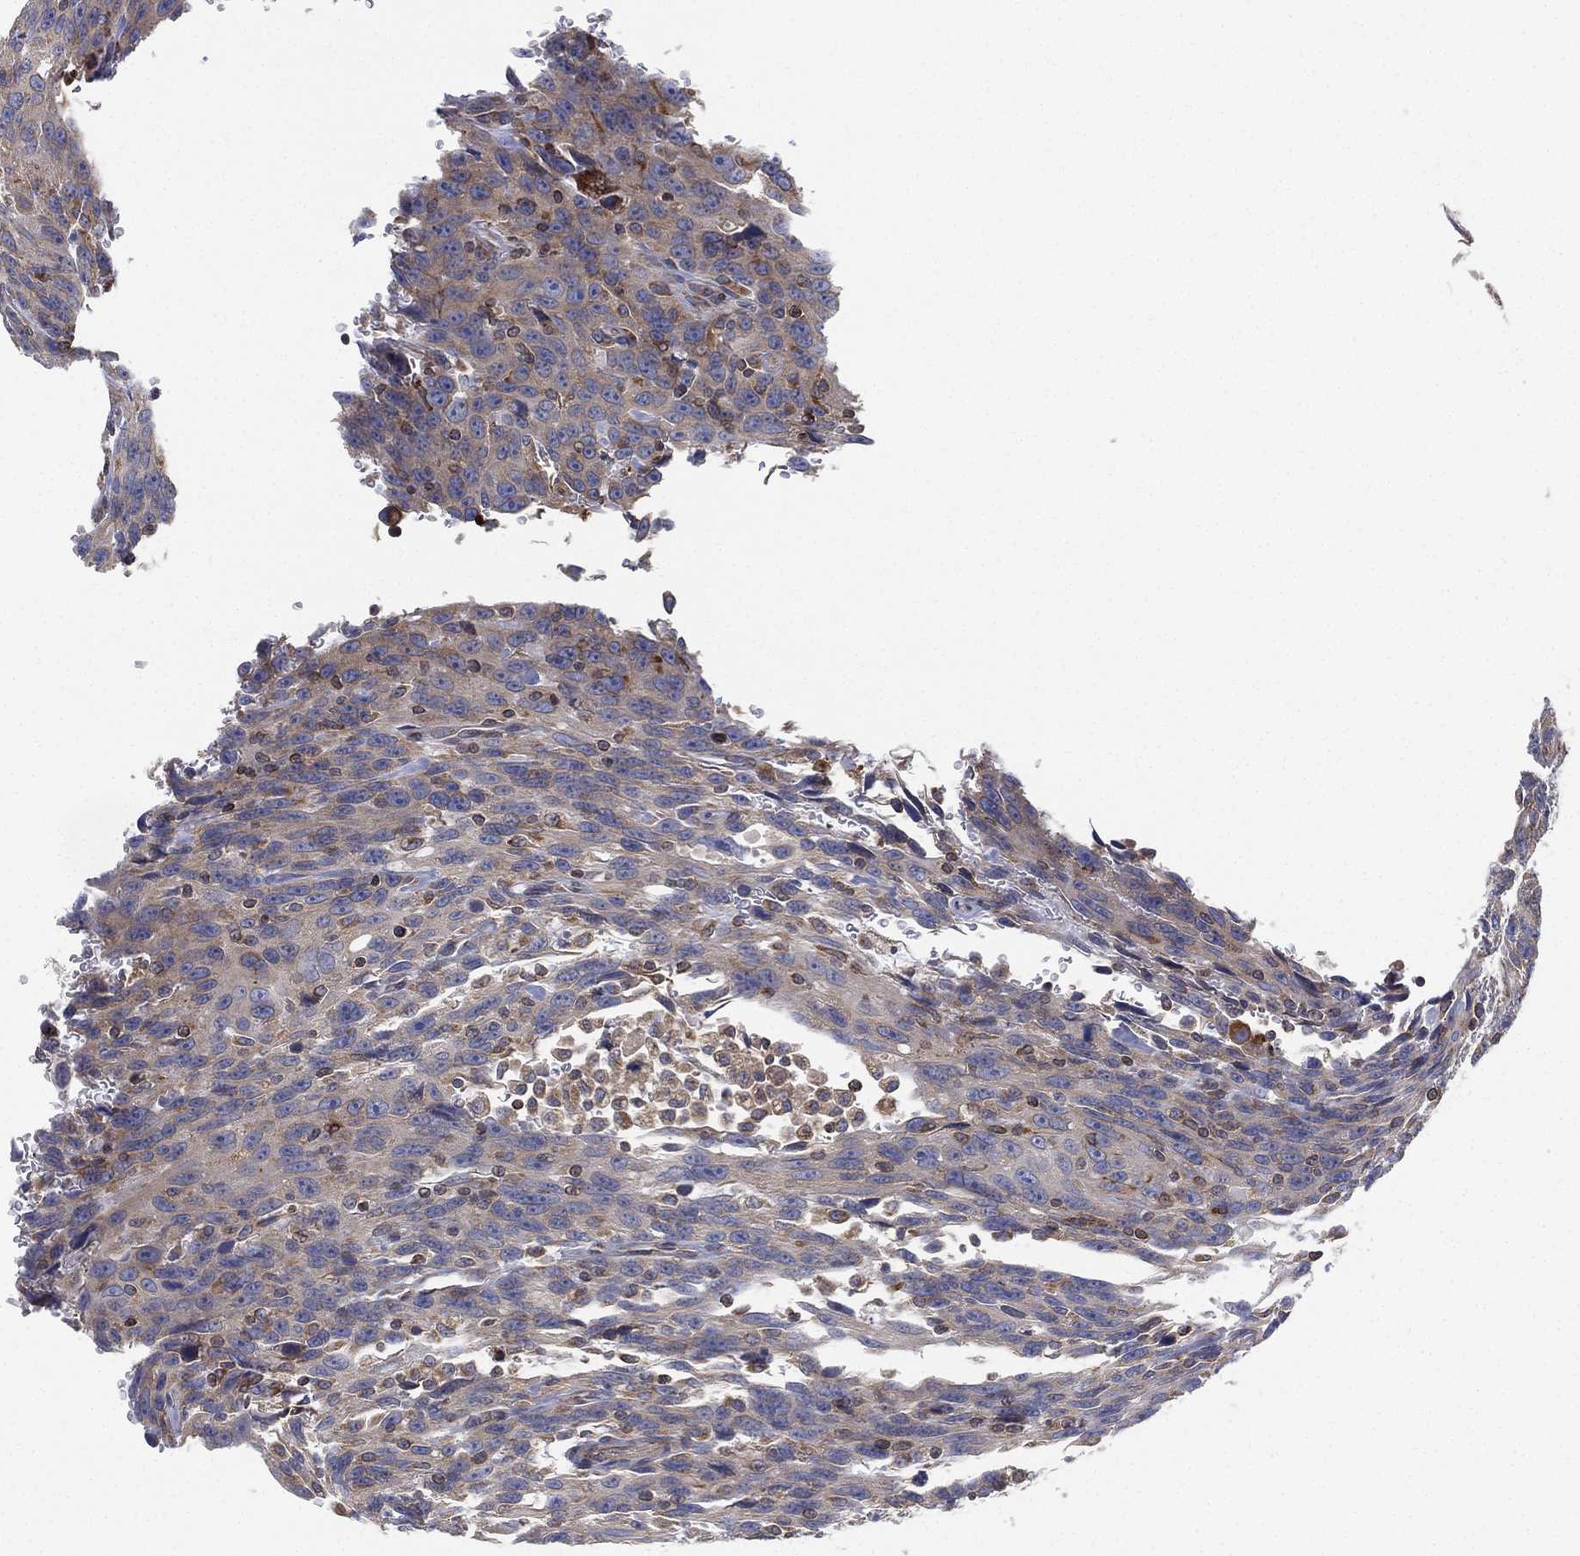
{"staining": {"intensity": "weak", "quantity": "25%-75%", "location": "cytoplasmic/membranous"}, "tissue": "urothelial cancer", "cell_type": "Tumor cells", "image_type": "cancer", "snomed": [{"axis": "morphology", "description": "Urothelial carcinoma, NOS"}, {"axis": "morphology", "description": "Urothelial carcinoma, High grade"}, {"axis": "topography", "description": "Urinary bladder"}], "caption": "An immunohistochemistry (IHC) histopathology image of neoplastic tissue is shown. Protein staining in brown highlights weak cytoplasmic/membranous positivity in urothelial carcinoma (high-grade) within tumor cells.", "gene": "CYB5B", "patient": {"sex": "female", "age": 73}}